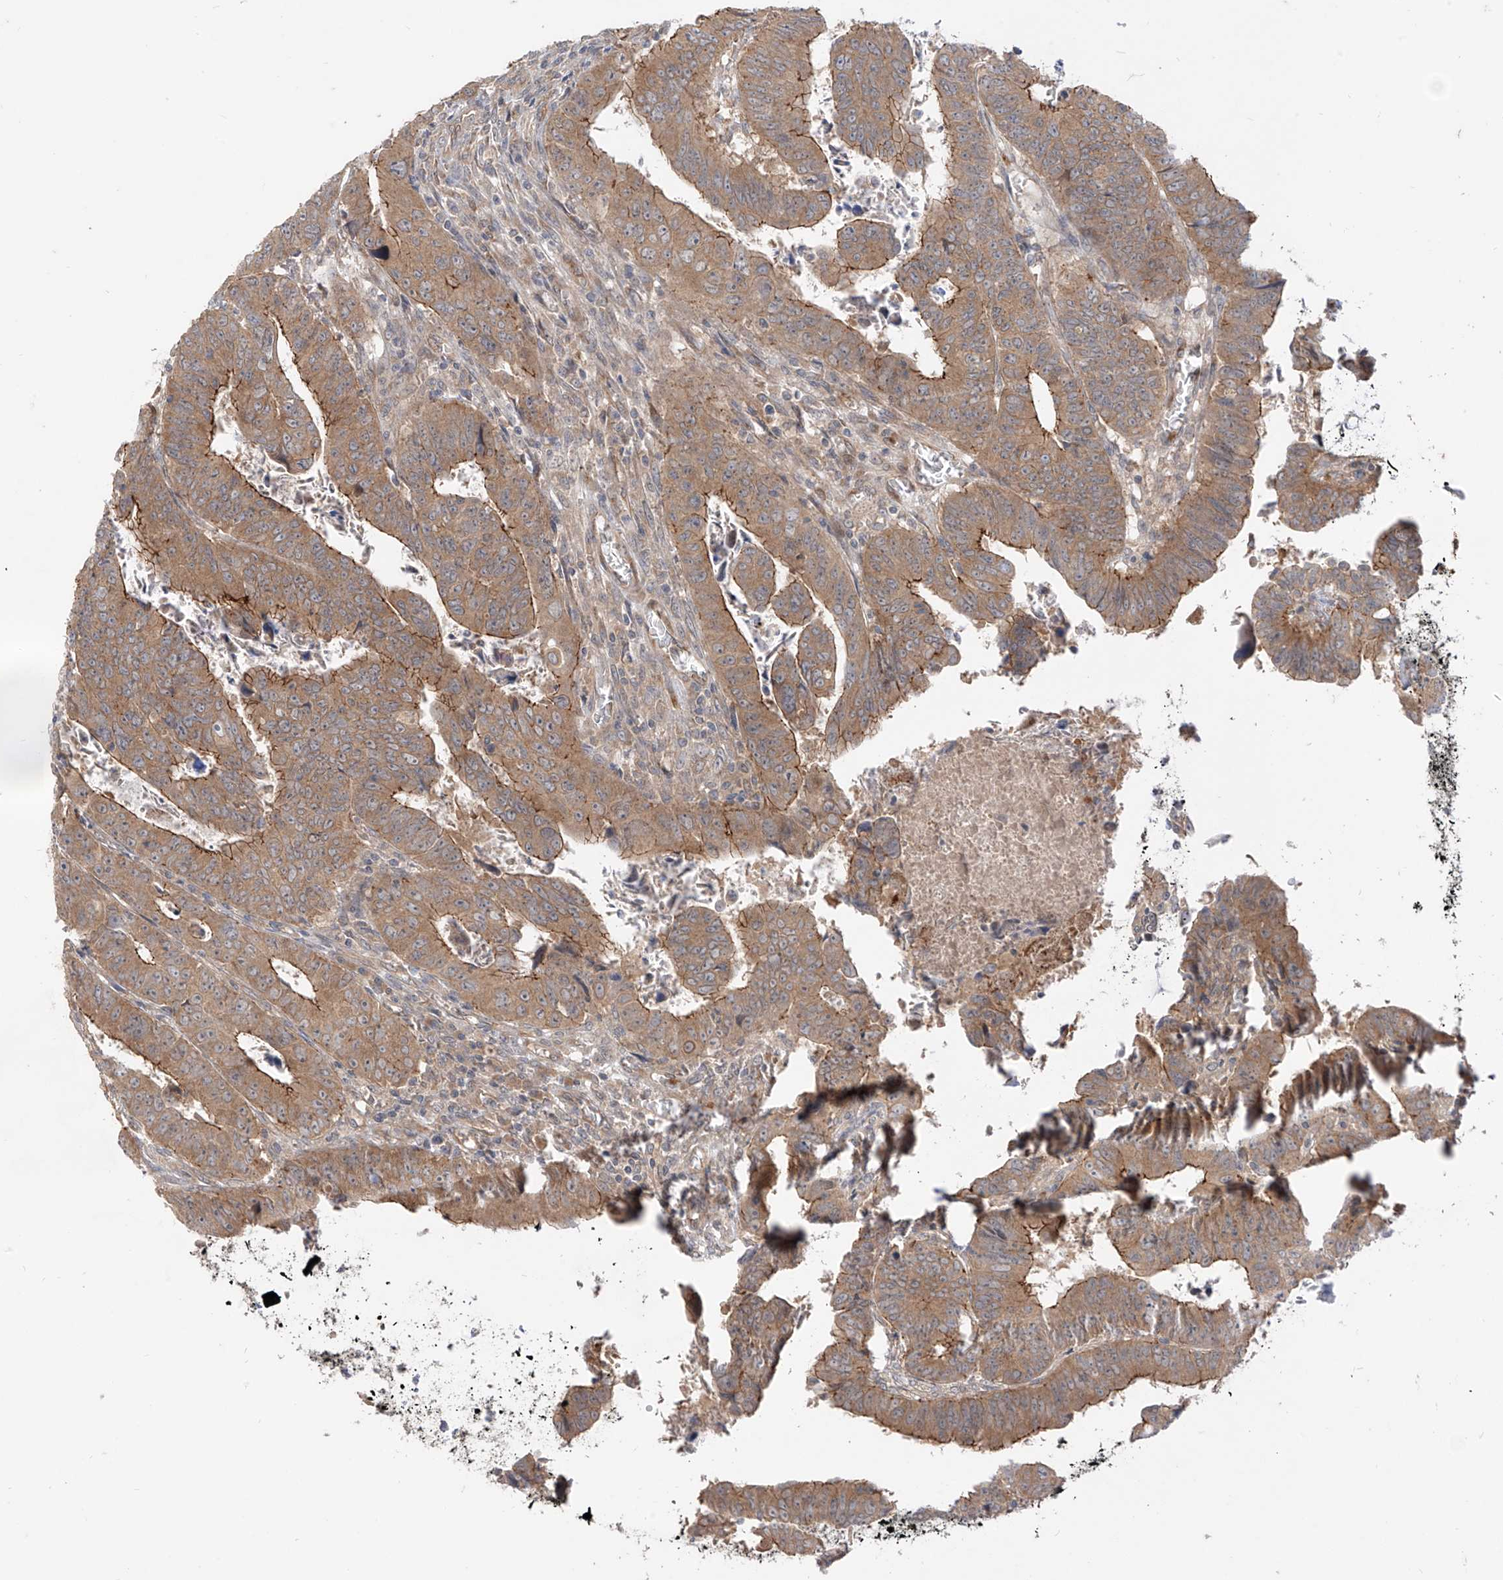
{"staining": {"intensity": "moderate", "quantity": ">75%", "location": "cytoplasmic/membranous"}, "tissue": "colorectal cancer", "cell_type": "Tumor cells", "image_type": "cancer", "snomed": [{"axis": "morphology", "description": "Normal tissue, NOS"}, {"axis": "morphology", "description": "Adenocarcinoma, NOS"}, {"axis": "topography", "description": "Rectum"}], "caption": "Colorectal adenocarcinoma was stained to show a protein in brown. There is medium levels of moderate cytoplasmic/membranous expression in about >75% of tumor cells.", "gene": "MTUS2", "patient": {"sex": "female", "age": 65}}